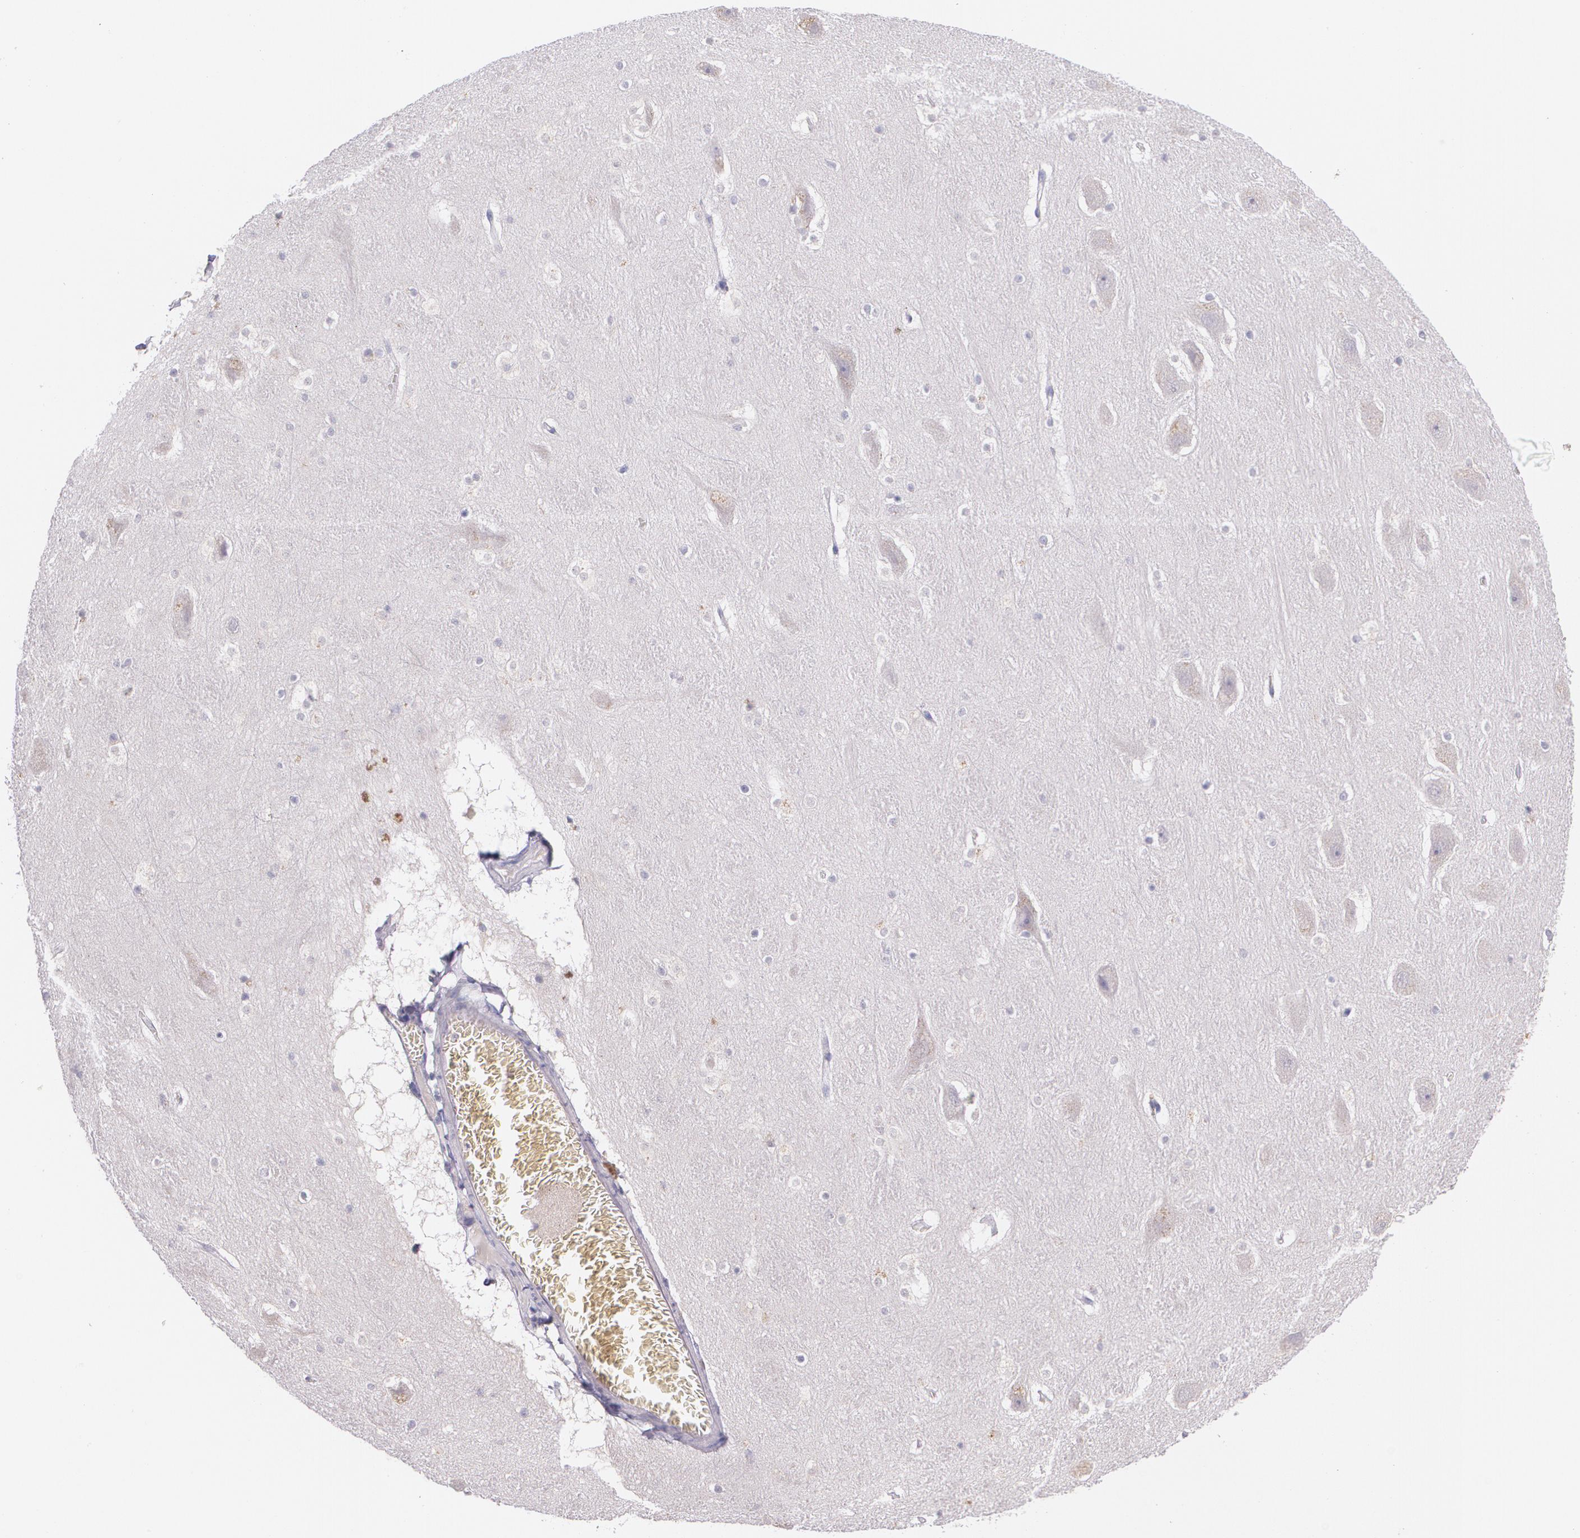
{"staining": {"intensity": "negative", "quantity": "none", "location": "none"}, "tissue": "hippocampus", "cell_type": "Glial cells", "image_type": "normal", "snomed": [{"axis": "morphology", "description": "Normal tissue, NOS"}, {"axis": "topography", "description": "Hippocampus"}], "caption": "Glial cells are negative for protein expression in normal human hippocampus. (Brightfield microscopy of DAB immunohistochemistry (IHC) at high magnification).", "gene": "TM4SF1", "patient": {"sex": "male", "age": 45}}